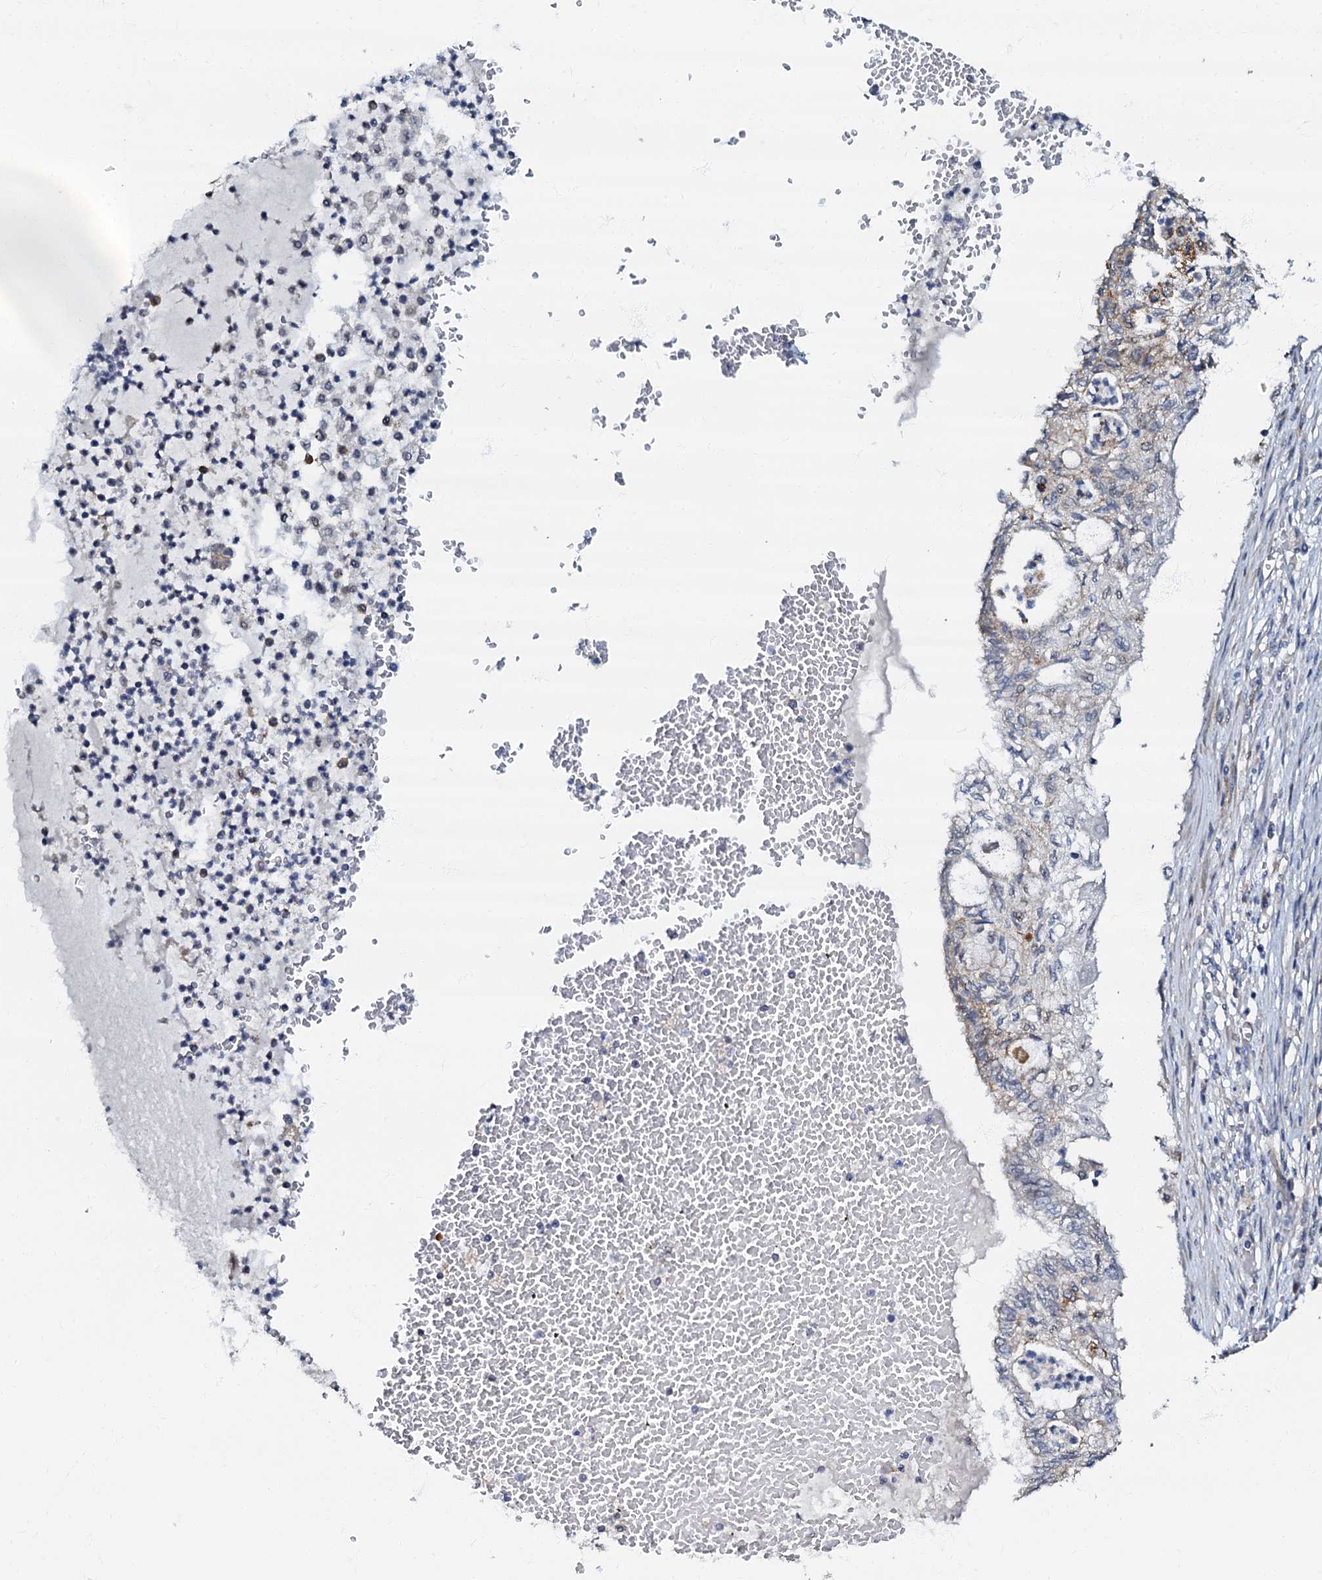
{"staining": {"intensity": "negative", "quantity": "none", "location": "none"}, "tissue": "lung cancer", "cell_type": "Tumor cells", "image_type": "cancer", "snomed": [{"axis": "morphology", "description": "Adenocarcinoma, NOS"}, {"axis": "topography", "description": "Lung"}], "caption": "This micrograph is of adenocarcinoma (lung) stained with immunohistochemistry (IHC) to label a protein in brown with the nuclei are counter-stained blue. There is no expression in tumor cells.", "gene": "OLAH", "patient": {"sex": "female", "age": 70}}